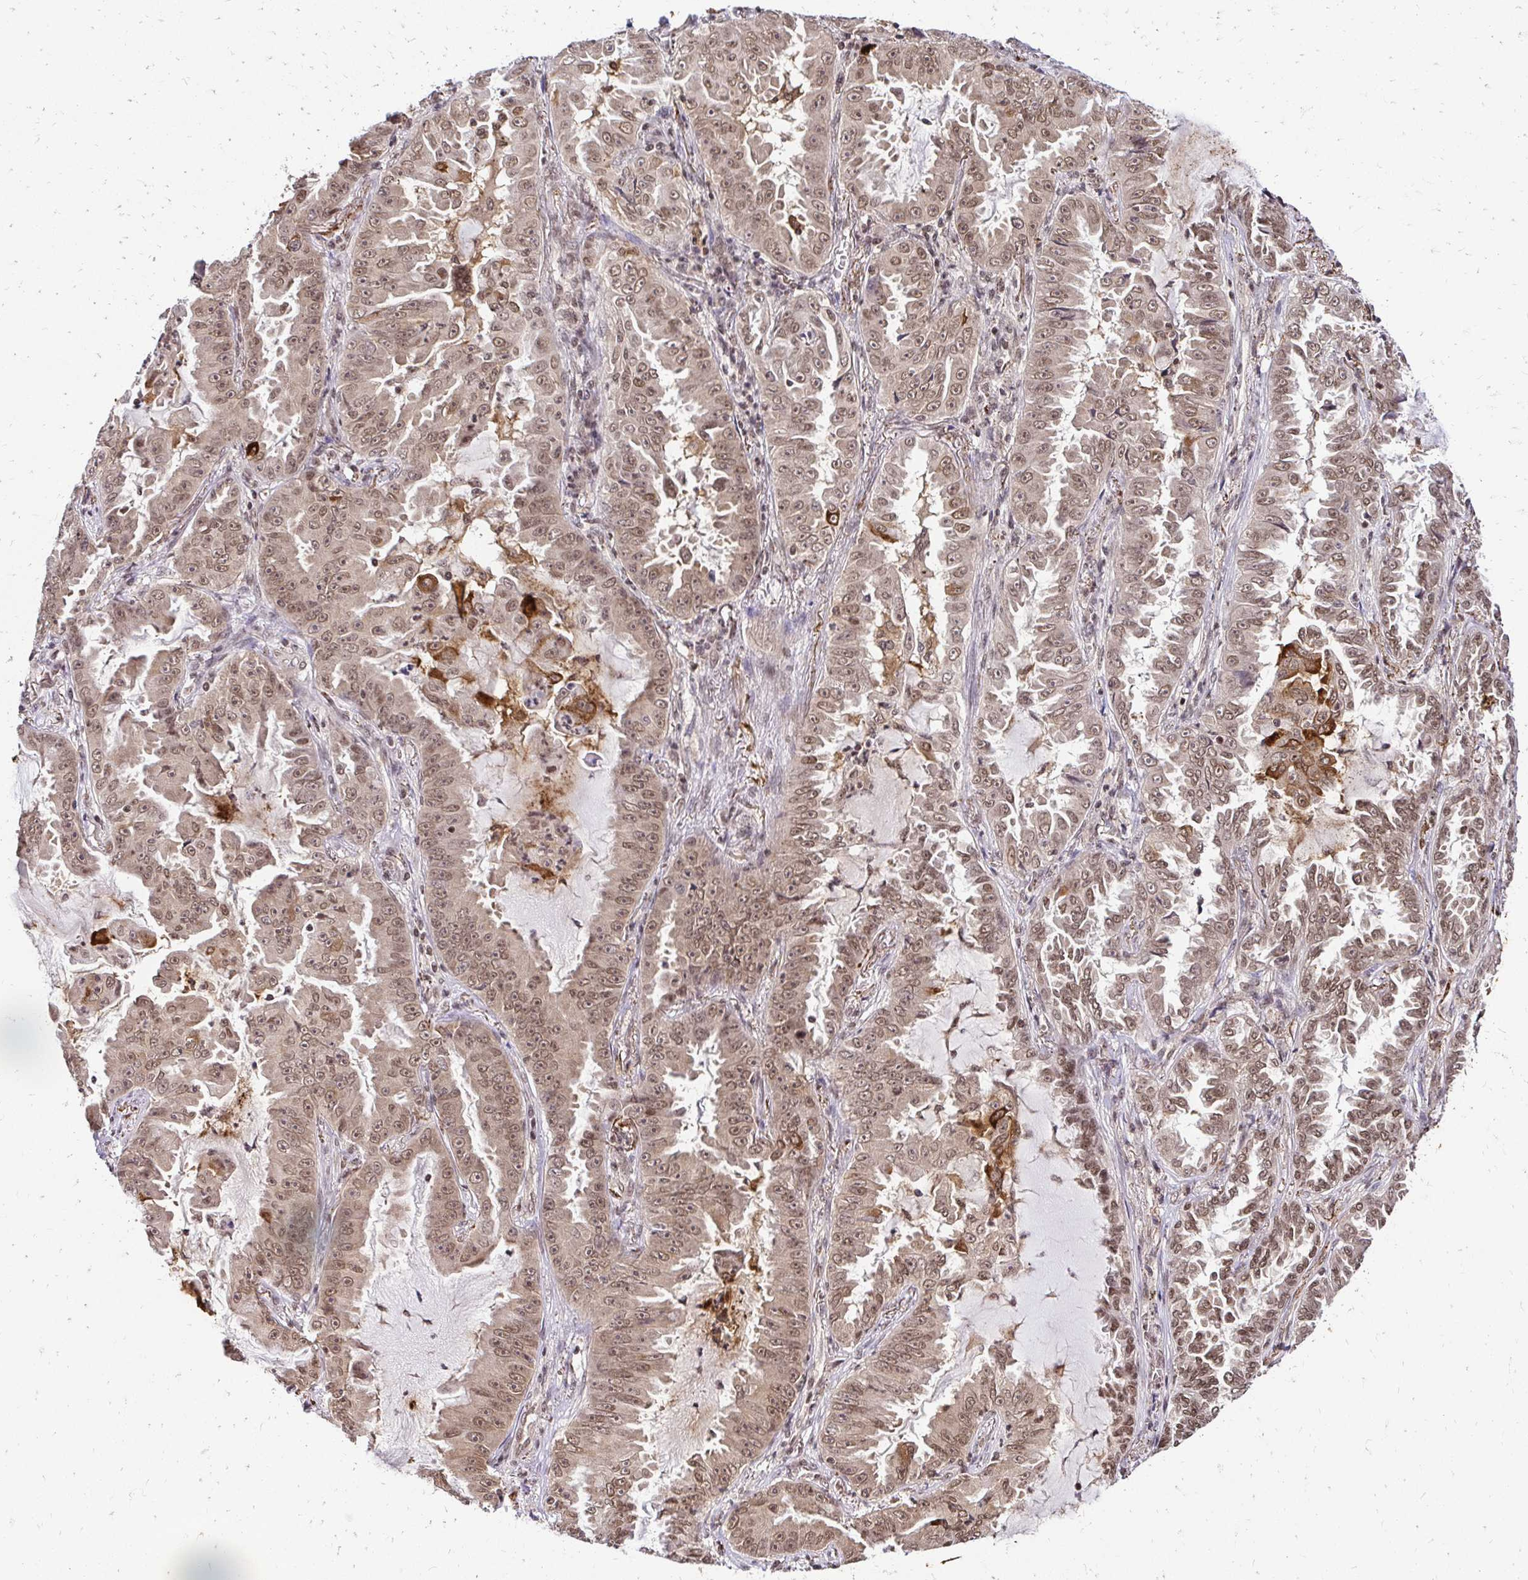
{"staining": {"intensity": "moderate", "quantity": ">75%", "location": "cytoplasmic/membranous,nuclear"}, "tissue": "lung cancer", "cell_type": "Tumor cells", "image_type": "cancer", "snomed": [{"axis": "morphology", "description": "Adenocarcinoma, NOS"}, {"axis": "topography", "description": "Lung"}], "caption": "Lung cancer stained with DAB (3,3'-diaminobenzidine) immunohistochemistry (IHC) demonstrates medium levels of moderate cytoplasmic/membranous and nuclear positivity in approximately >75% of tumor cells.", "gene": "GLYR1", "patient": {"sex": "female", "age": 52}}